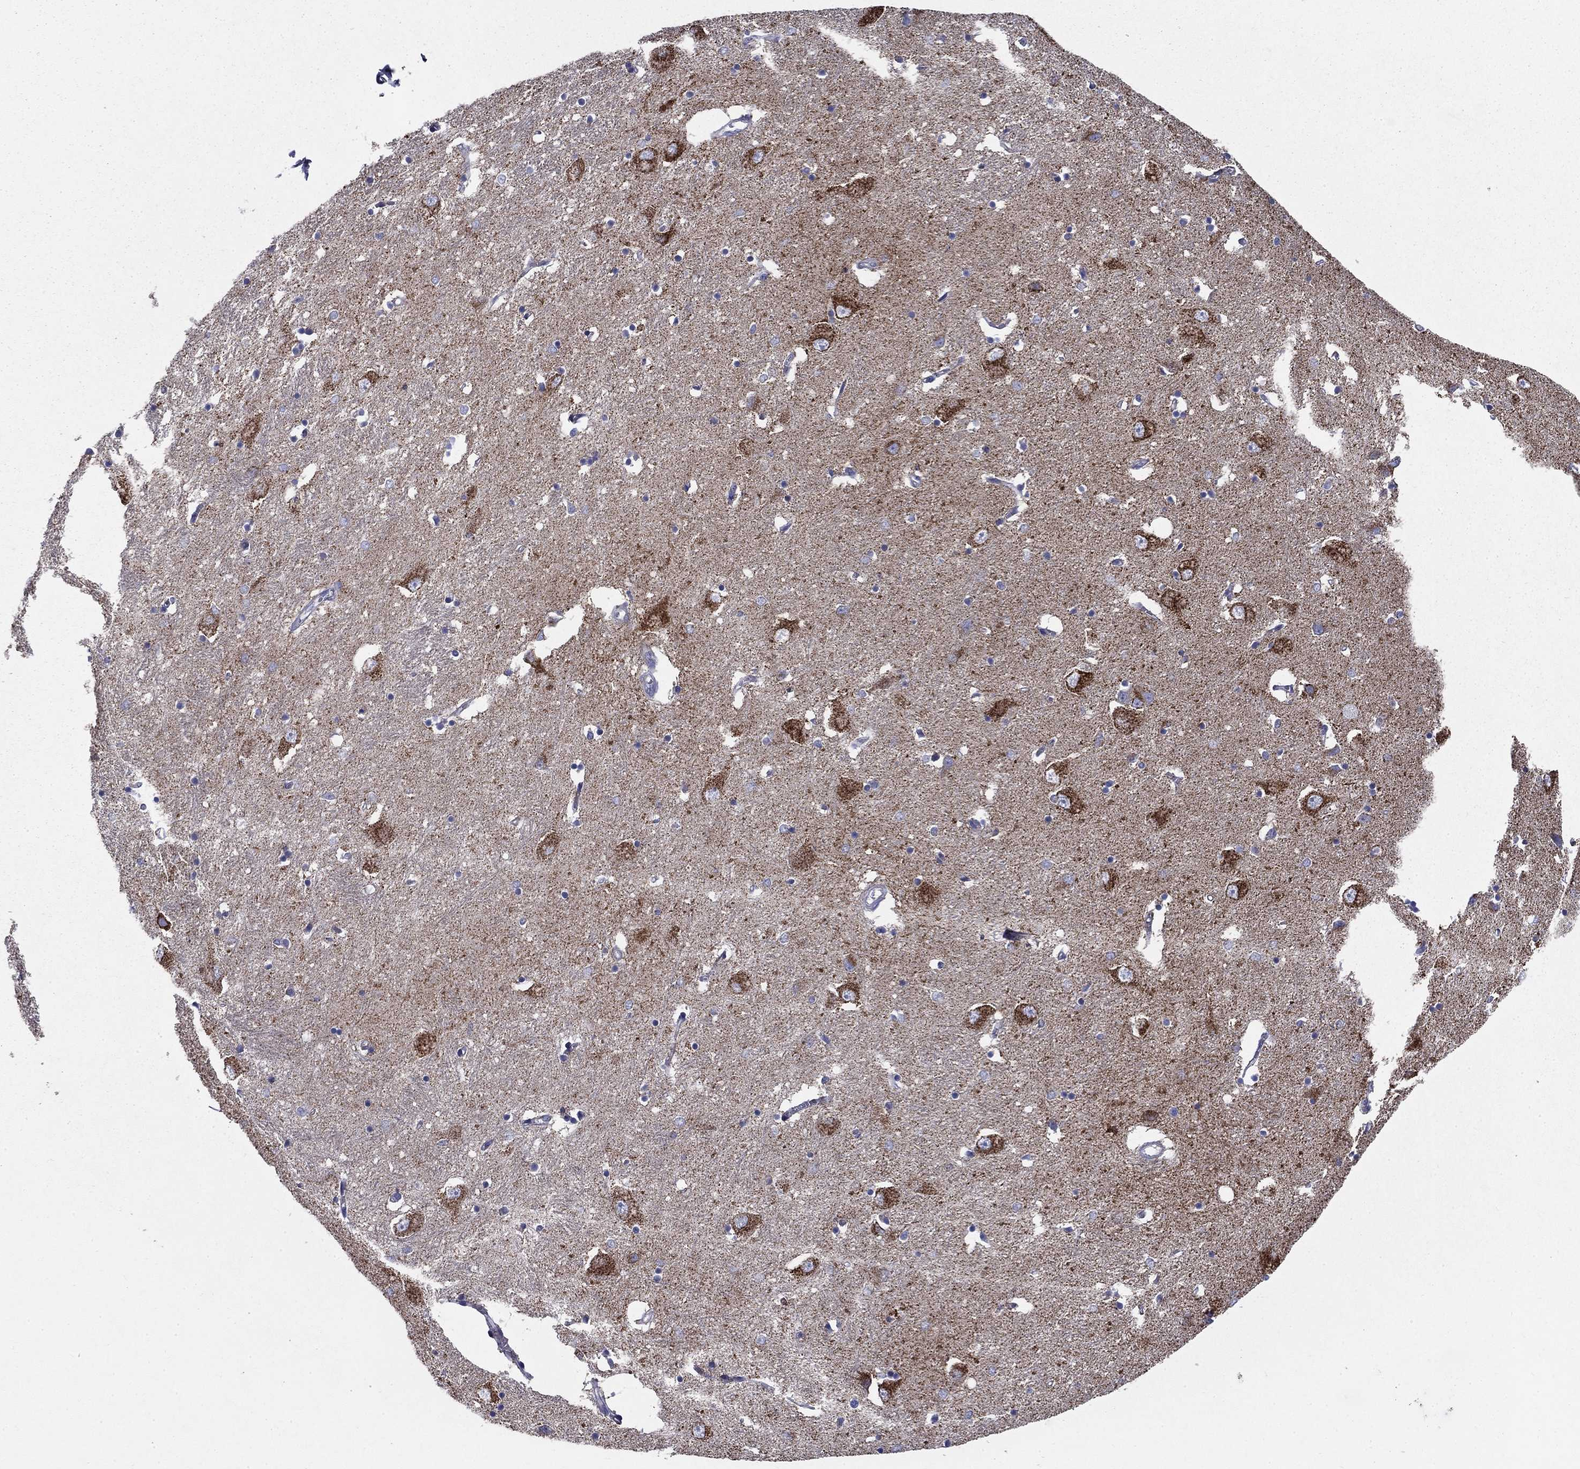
{"staining": {"intensity": "weak", "quantity": ">75%", "location": "cytoplasmic/membranous"}, "tissue": "caudate", "cell_type": "Glial cells", "image_type": "normal", "snomed": [{"axis": "morphology", "description": "Normal tissue, NOS"}, {"axis": "topography", "description": "Lateral ventricle wall"}], "caption": "Caudate stained for a protein (brown) exhibits weak cytoplasmic/membranous positive positivity in approximately >75% of glial cells.", "gene": "NDUFA4L2", "patient": {"sex": "male", "age": 54}}